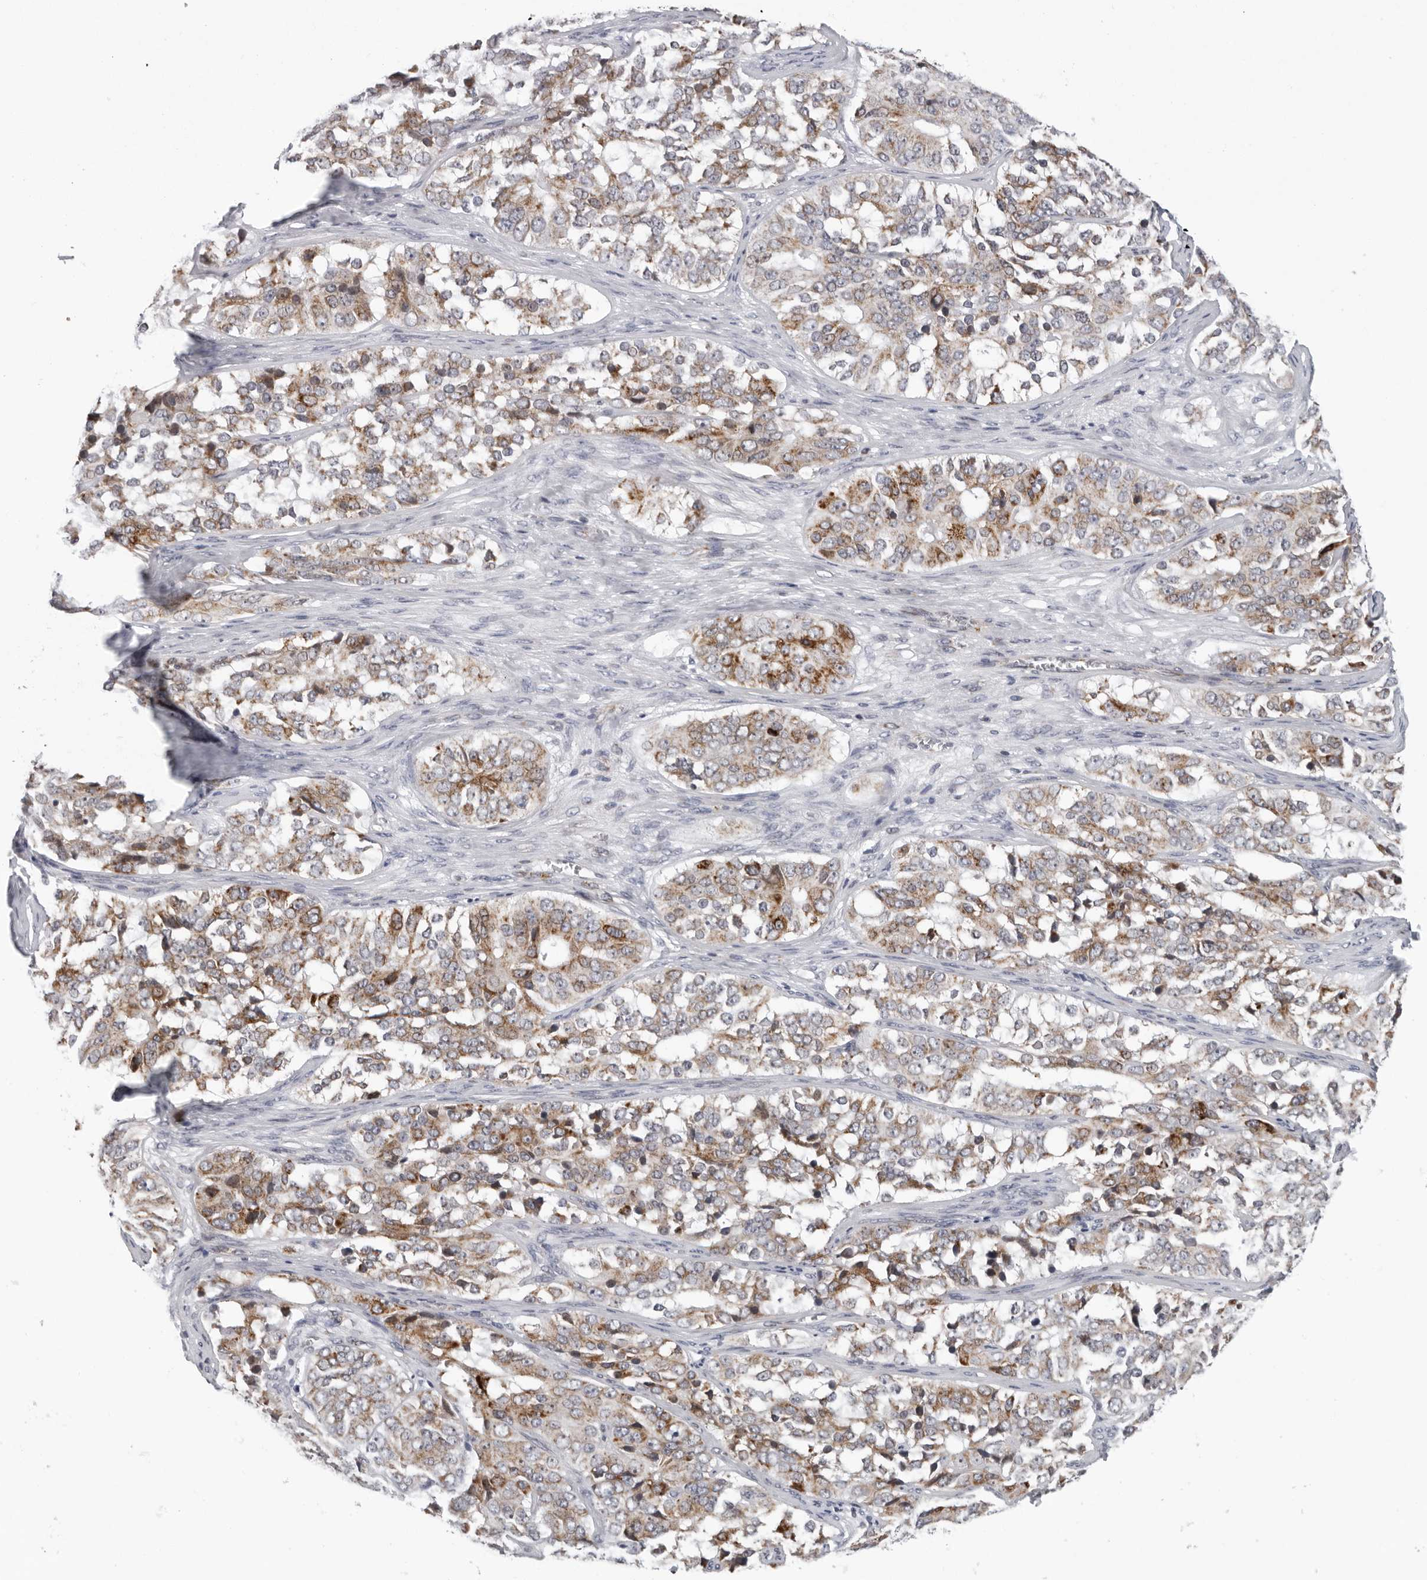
{"staining": {"intensity": "moderate", "quantity": ">75%", "location": "cytoplasmic/membranous"}, "tissue": "ovarian cancer", "cell_type": "Tumor cells", "image_type": "cancer", "snomed": [{"axis": "morphology", "description": "Carcinoma, endometroid"}, {"axis": "topography", "description": "Ovary"}], "caption": "Tumor cells show medium levels of moderate cytoplasmic/membranous positivity in about >75% of cells in endometroid carcinoma (ovarian). (brown staining indicates protein expression, while blue staining denotes nuclei).", "gene": "CPT2", "patient": {"sex": "female", "age": 51}}